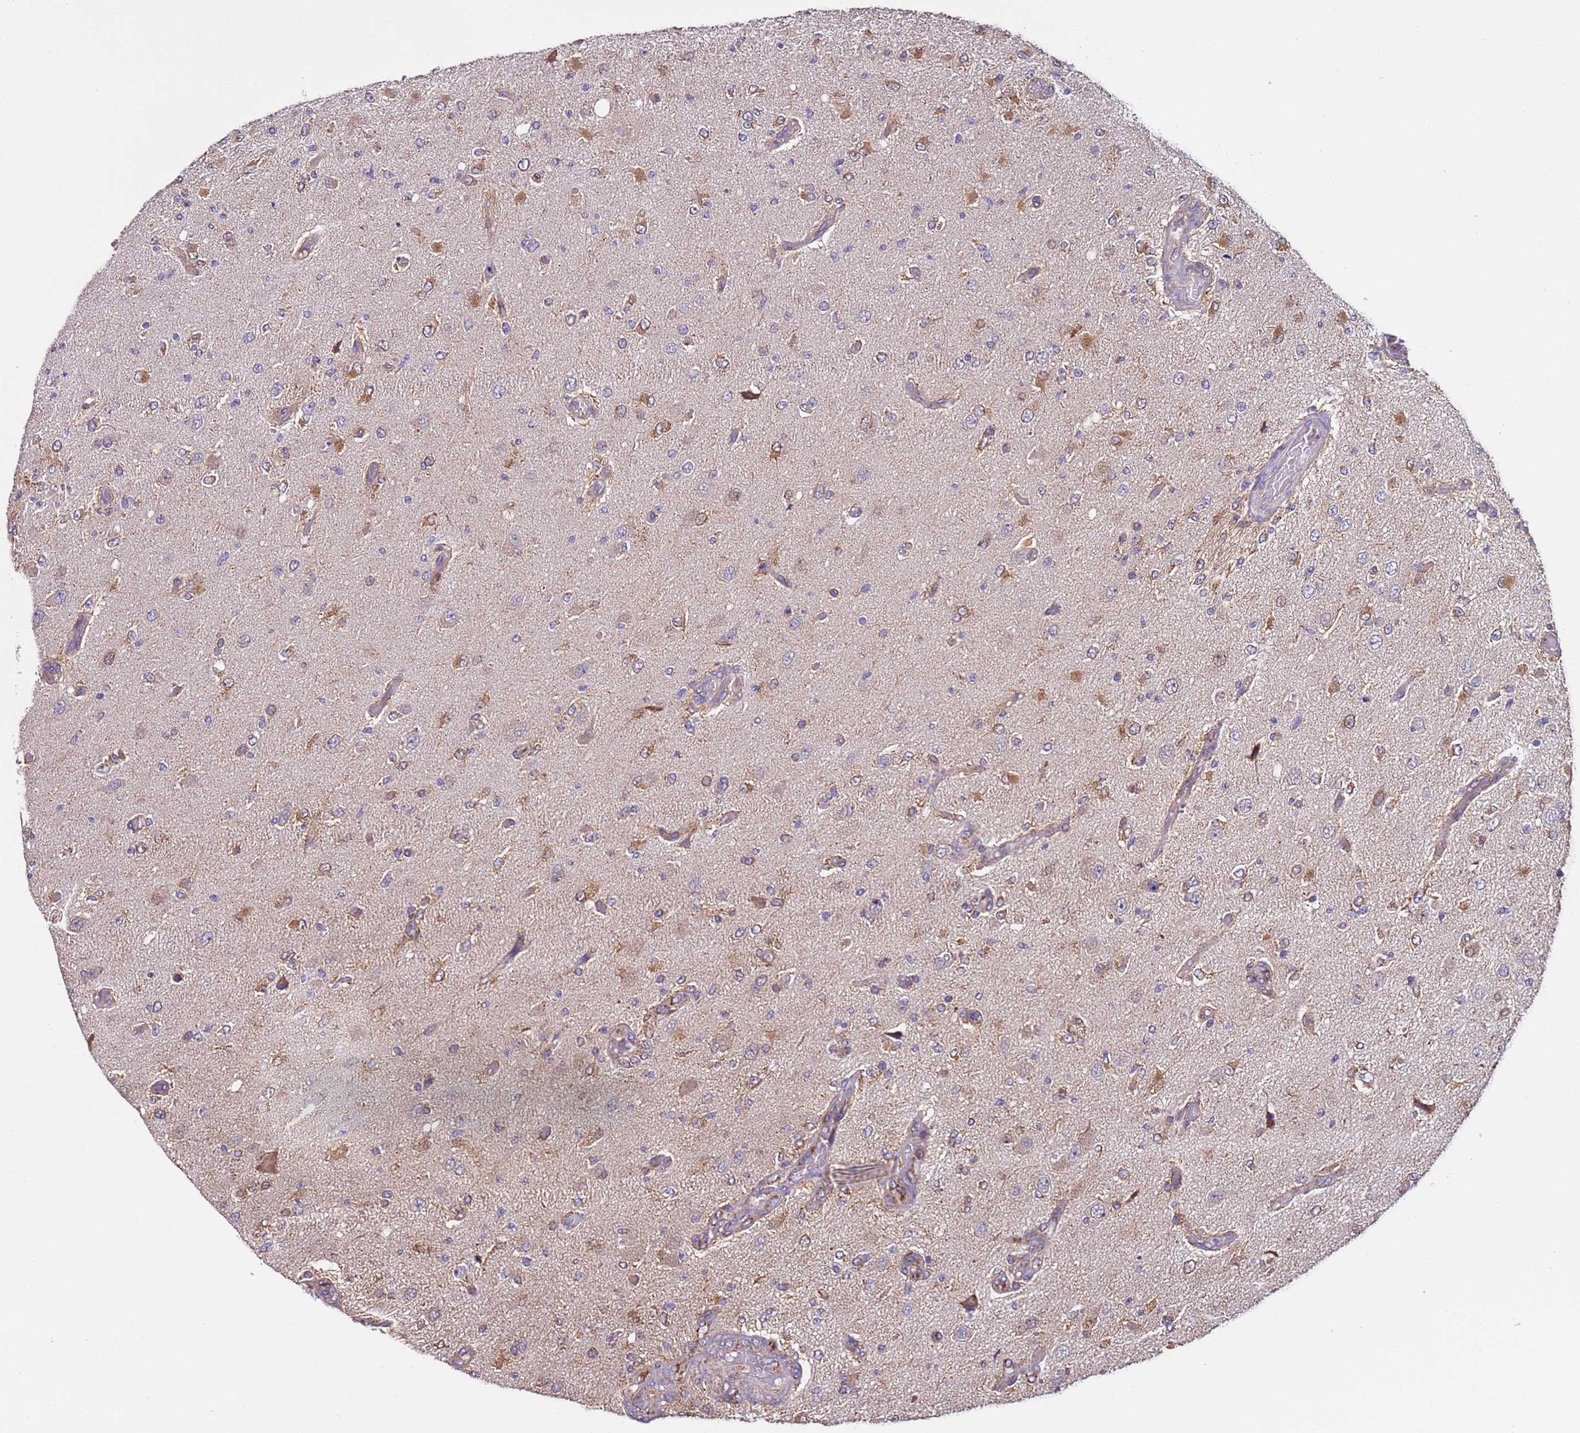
{"staining": {"intensity": "moderate", "quantity": "25%-75%", "location": "cytoplasmic/membranous"}, "tissue": "glioma", "cell_type": "Tumor cells", "image_type": "cancer", "snomed": [{"axis": "morphology", "description": "Normal tissue, NOS"}, {"axis": "morphology", "description": "Glioma, malignant, High grade"}, {"axis": "topography", "description": "Cerebral cortex"}], "caption": "DAB immunohistochemical staining of human malignant glioma (high-grade) demonstrates moderate cytoplasmic/membranous protein expression in about 25%-75% of tumor cells.", "gene": "AHI1", "patient": {"sex": "male", "age": 77}}